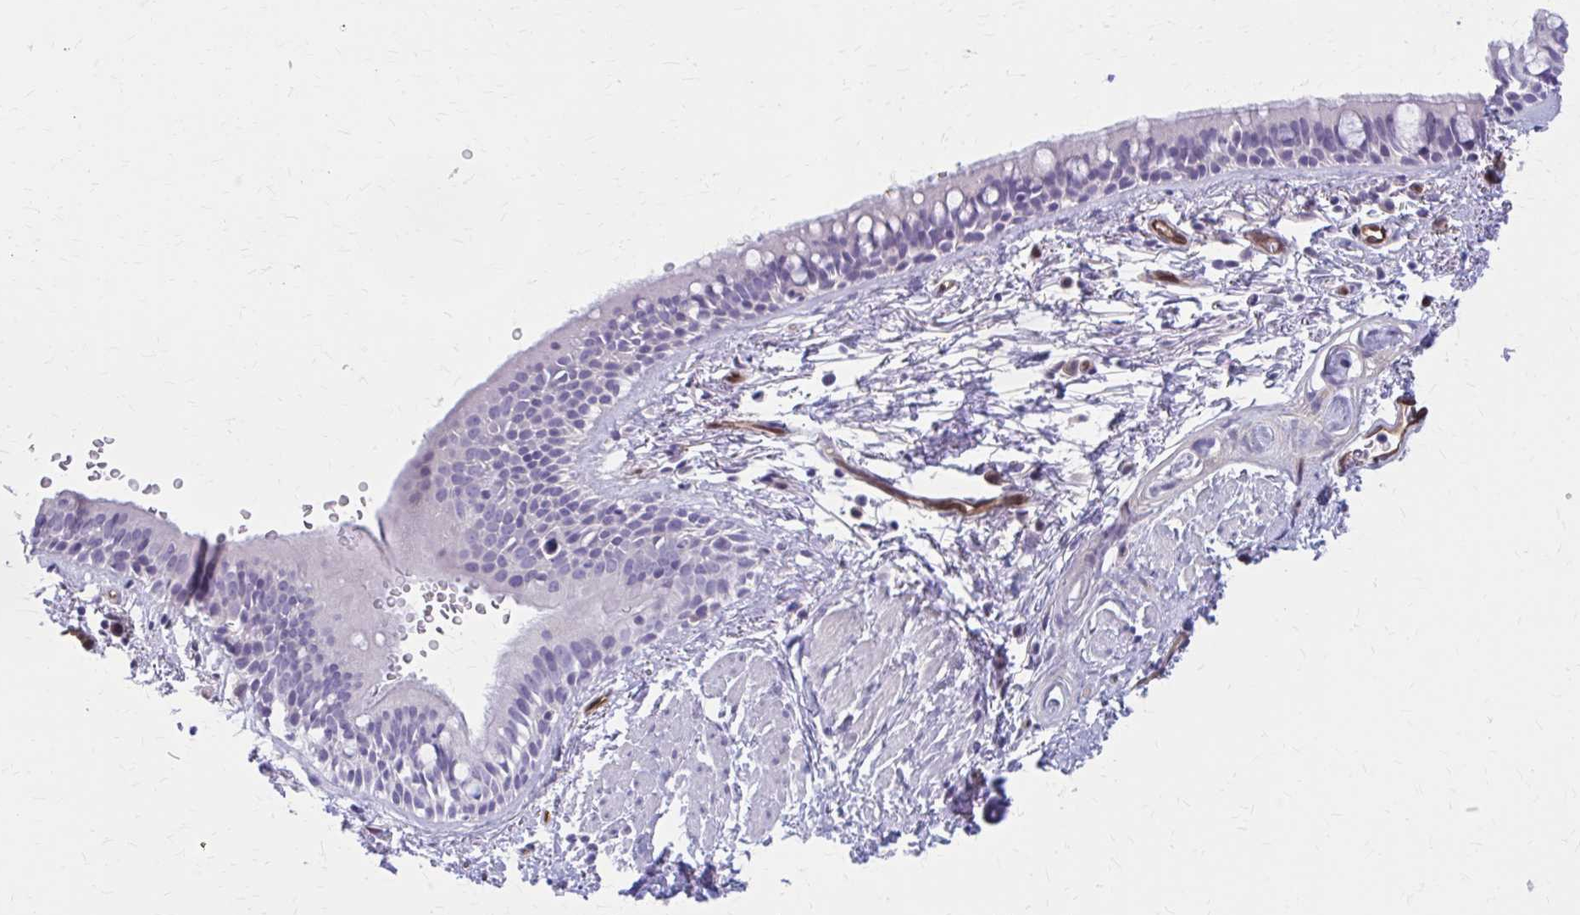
{"staining": {"intensity": "negative", "quantity": "none", "location": "none"}, "tissue": "bronchus", "cell_type": "Respiratory epithelial cells", "image_type": "normal", "snomed": [{"axis": "morphology", "description": "Normal tissue, NOS"}, {"axis": "topography", "description": "Lymph node"}, {"axis": "topography", "description": "Cartilage tissue"}, {"axis": "topography", "description": "Bronchus"}], "caption": "An immunohistochemistry photomicrograph of benign bronchus is shown. There is no staining in respiratory epithelial cells of bronchus. (Immunohistochemistry (ihc), brightfield microscopy, high magnification).", "gene": "CLIC2", "patient": {"sex": "female", "age": 70}}